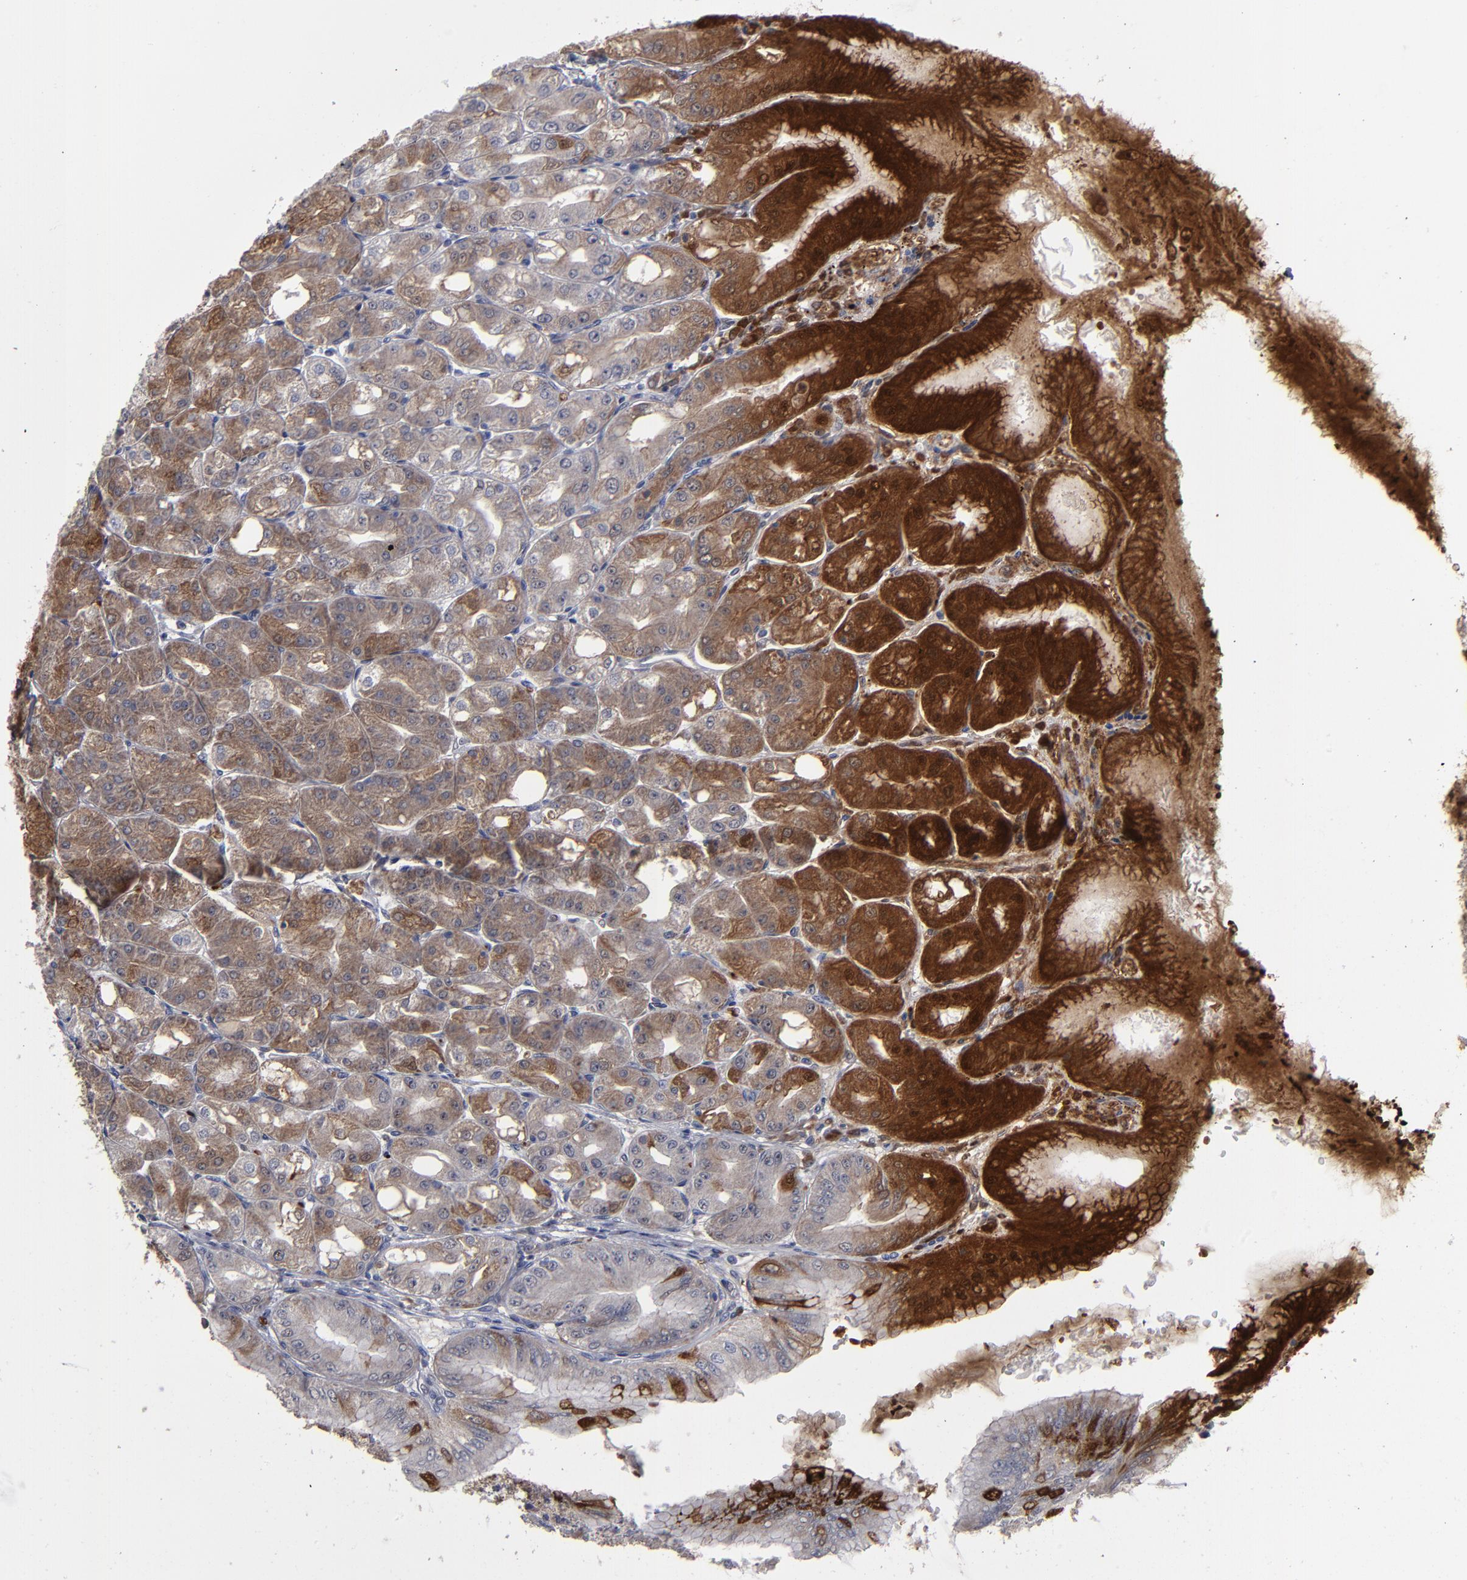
{"staining": {"intensity": "strong", "quantity": ">75%", "location": "cytoplasmic/membranous"}, "tissue": "stomach", "cell_type": "Glandular cells", "image_type": "normal", "snomed": [{"axis": "morphology", "description": "Normal tissue, NOS"}, {"axis": "topography", "description": "Stomach, lower"}], "caption": "Strong cytoplasmic/membranous positivity for a protein is identified in about >75% of glandular cells of benign stomach using immunohistochemistry (IHC).", "gene": "EXD2", "patient": {"sex": "male", "age": 71}}